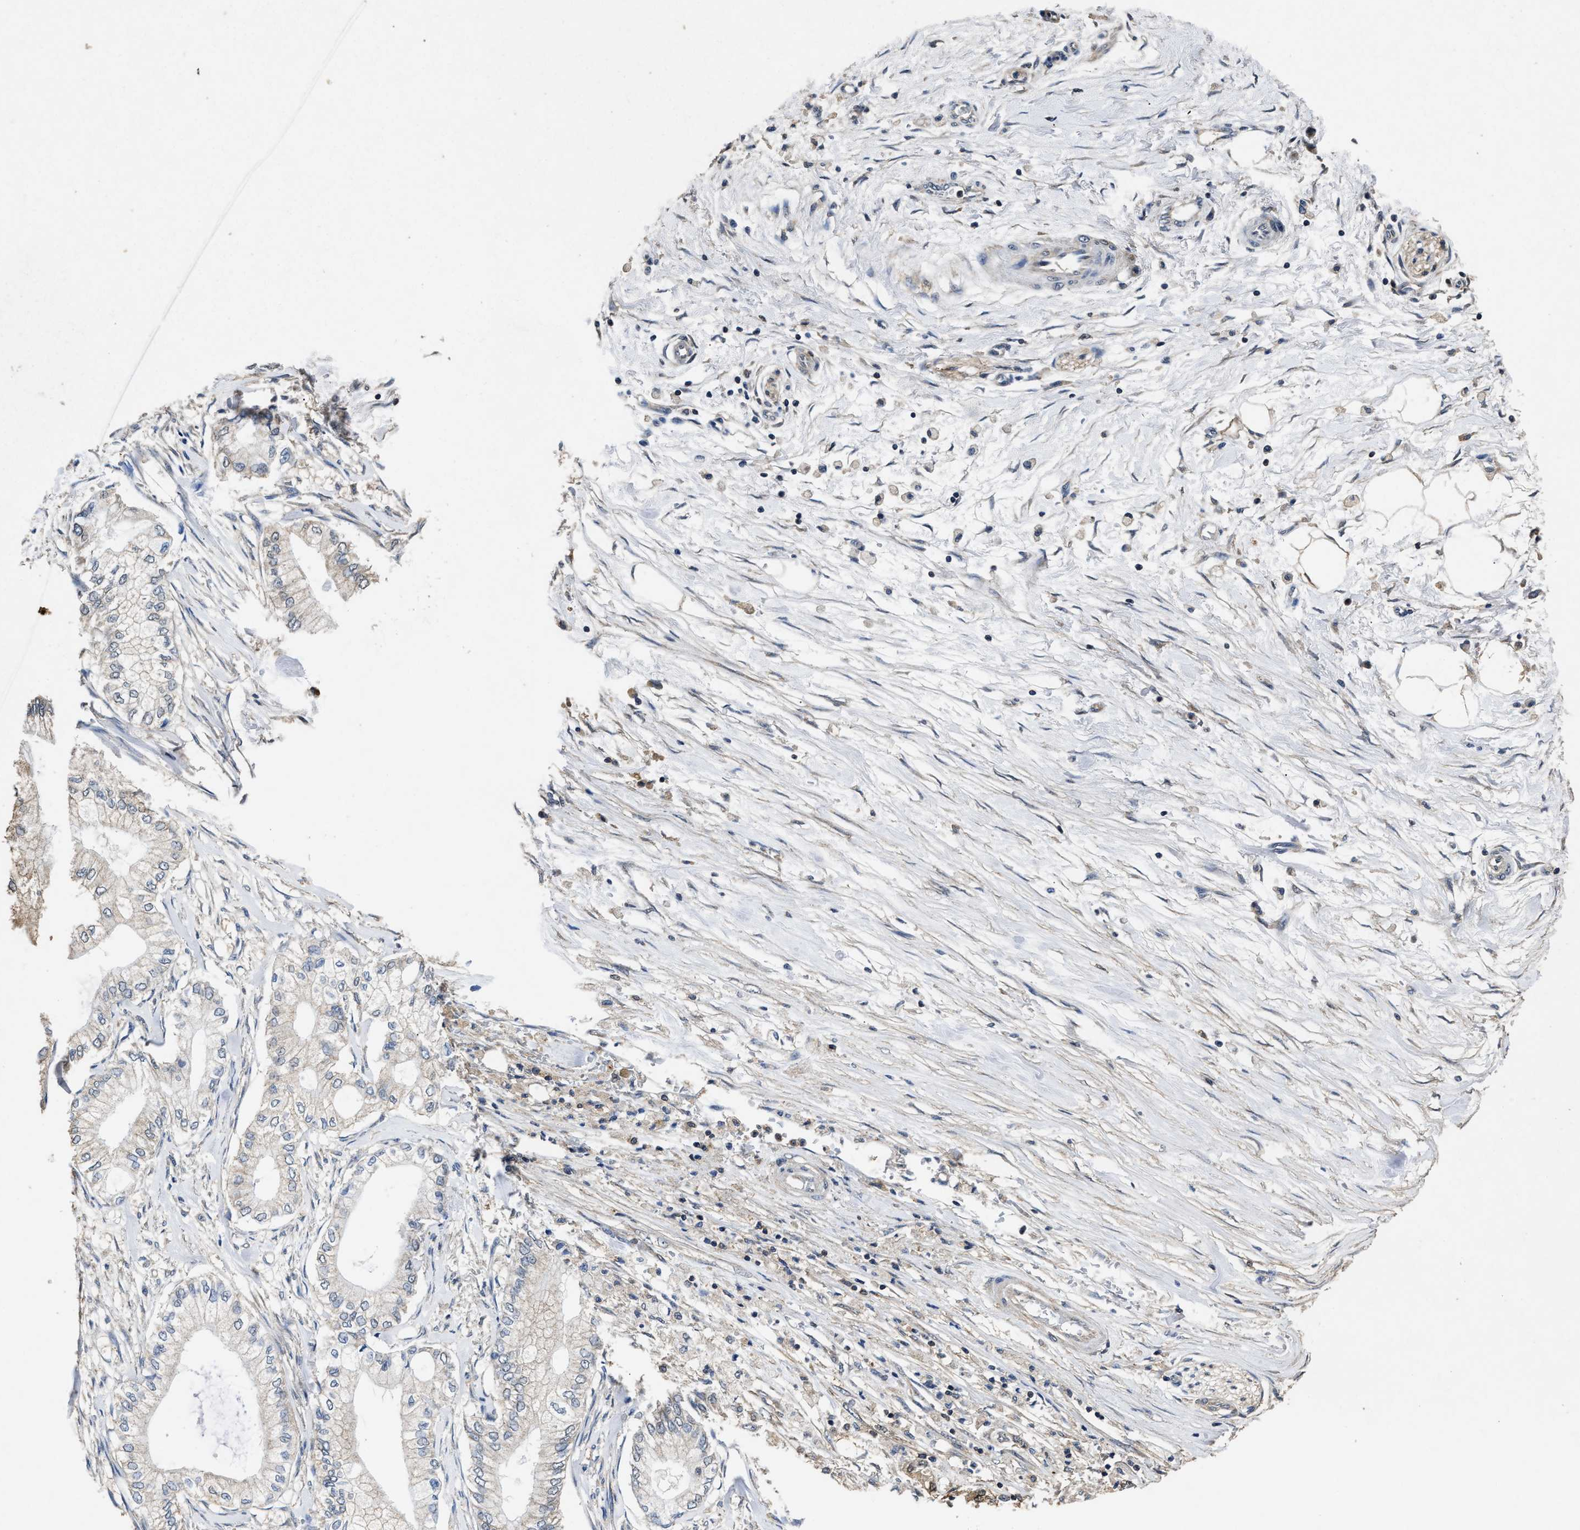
{"staining": {"intensity": "negative", "quantity": "none", "location": "none"}, "tissue": "pancreatic cancer", "cell_type": "Tumor cells", "image_type": "cancer", "snomed": [{"axis": "morphology", "description": "Adenocarcinoma, NOS"}, {"axis": "topography", "description": "Pancreas"}], "caption": "High power microscopy photomicrograph of an immunohistochemistry histopathology image of pancreatic cancer (adenocarcinoma), revealing no significant expression in tumor cells. (DAB (3,3'-diaminobenzidine) immunohistochemistry (IHC) with hematoxylin counter stain).", "gene": "ACAT2", "patient": {"sex": "male", "age": 70}}